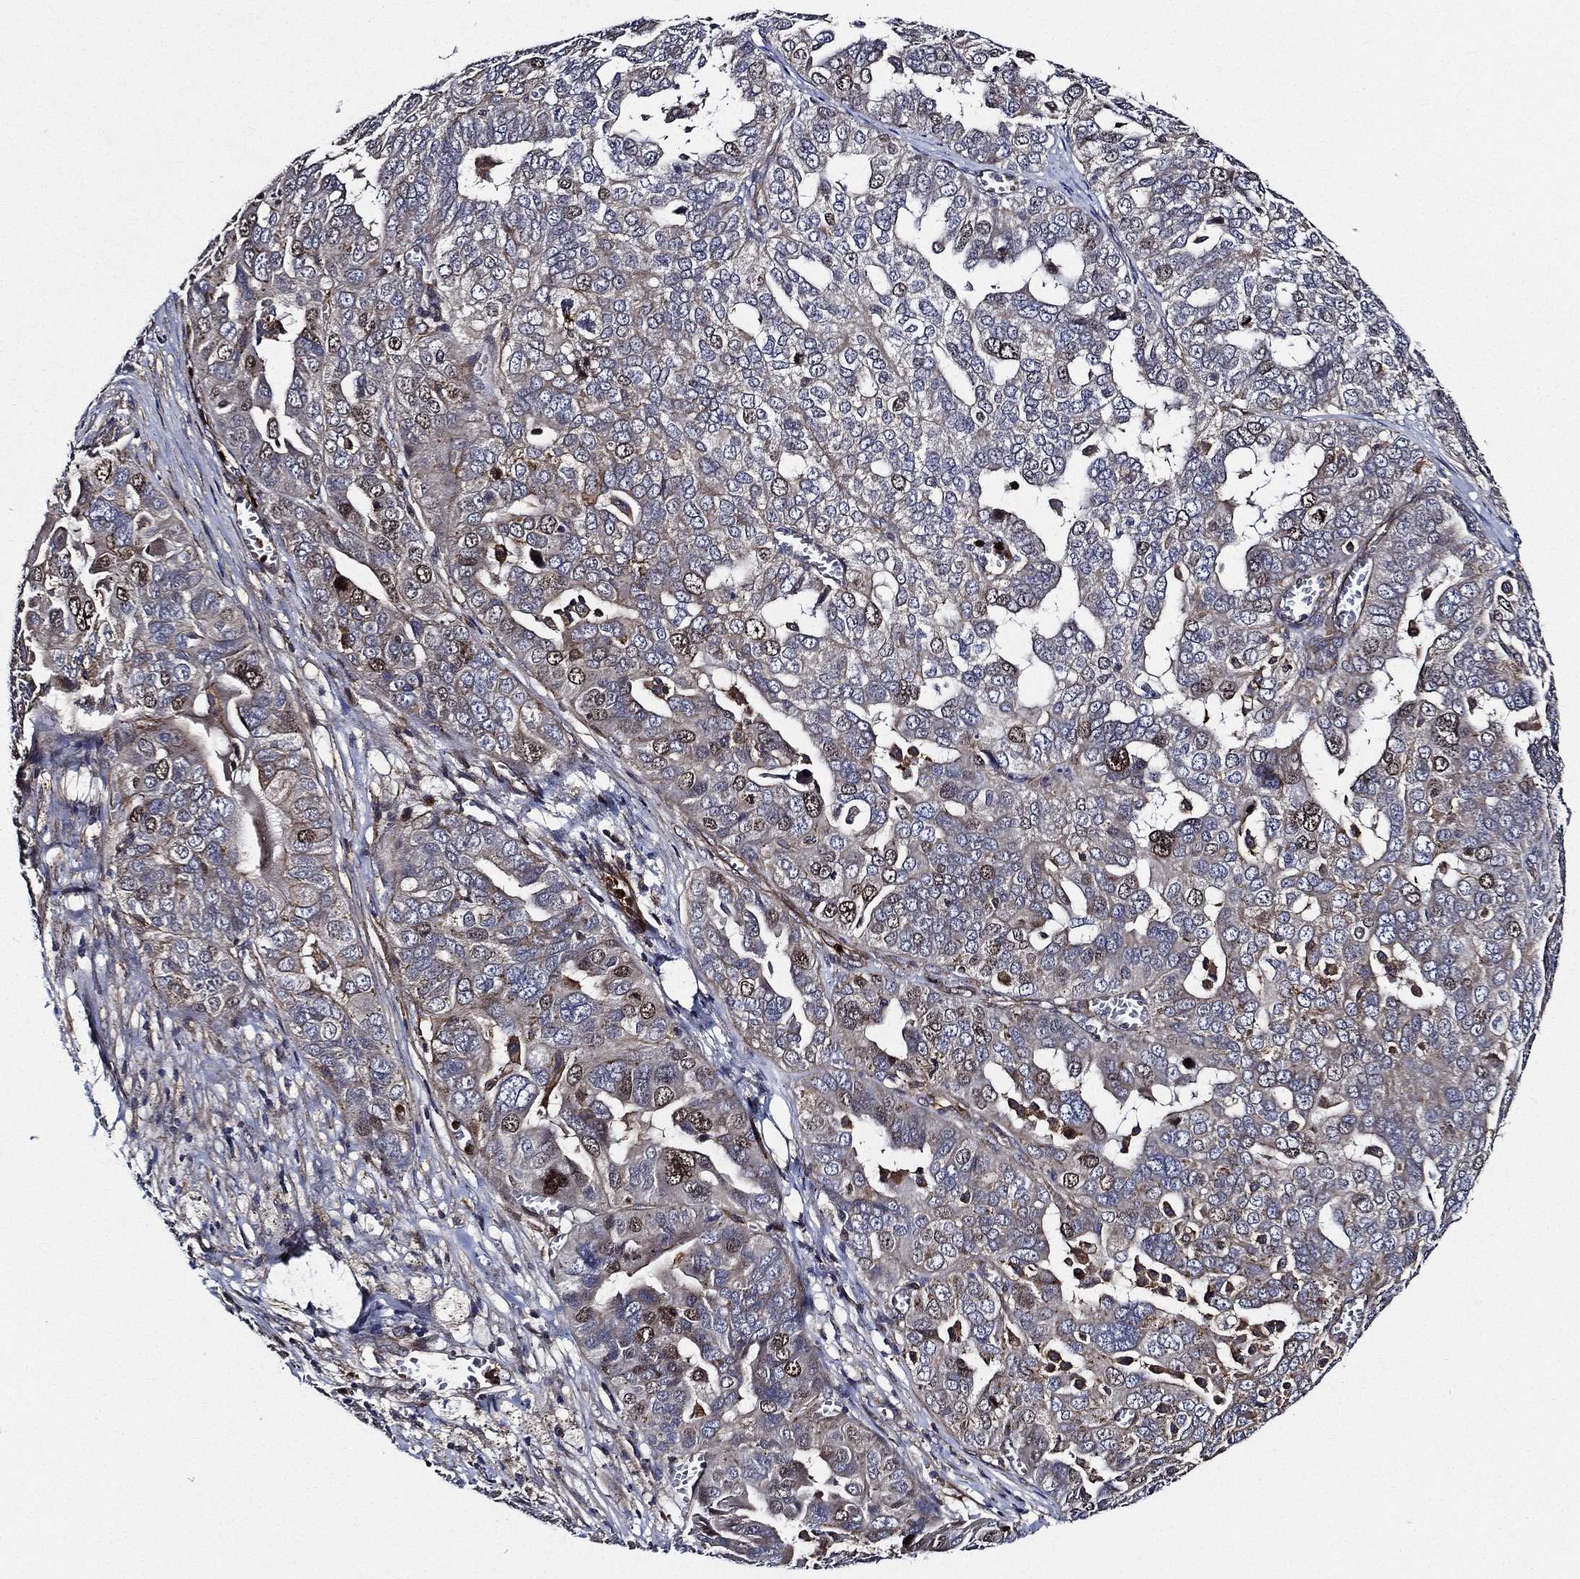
{"staining": {"intensity": "moderate", "quantity": "<25%", "location": "nuclear"}, "tissue": "ovarian cancer", "cell_type": "Tumor cells", "image_type": "cancer", "snomed": [{"axis": "morphology", "description": "Carcinoma, endometroid"}, {"axis": "topography", "description": "Soft tissue"}, {"axis": "topography", "description": "Ovary"}], "caption": "Human ovarian cancer (endometroid carcinoma) stained with a brown dye demonstrates moderate nuclear positive positivity in about <25% of tumor cells.", "gene": "KIF20B", "patient": {"sex": "female", "age": 52}}